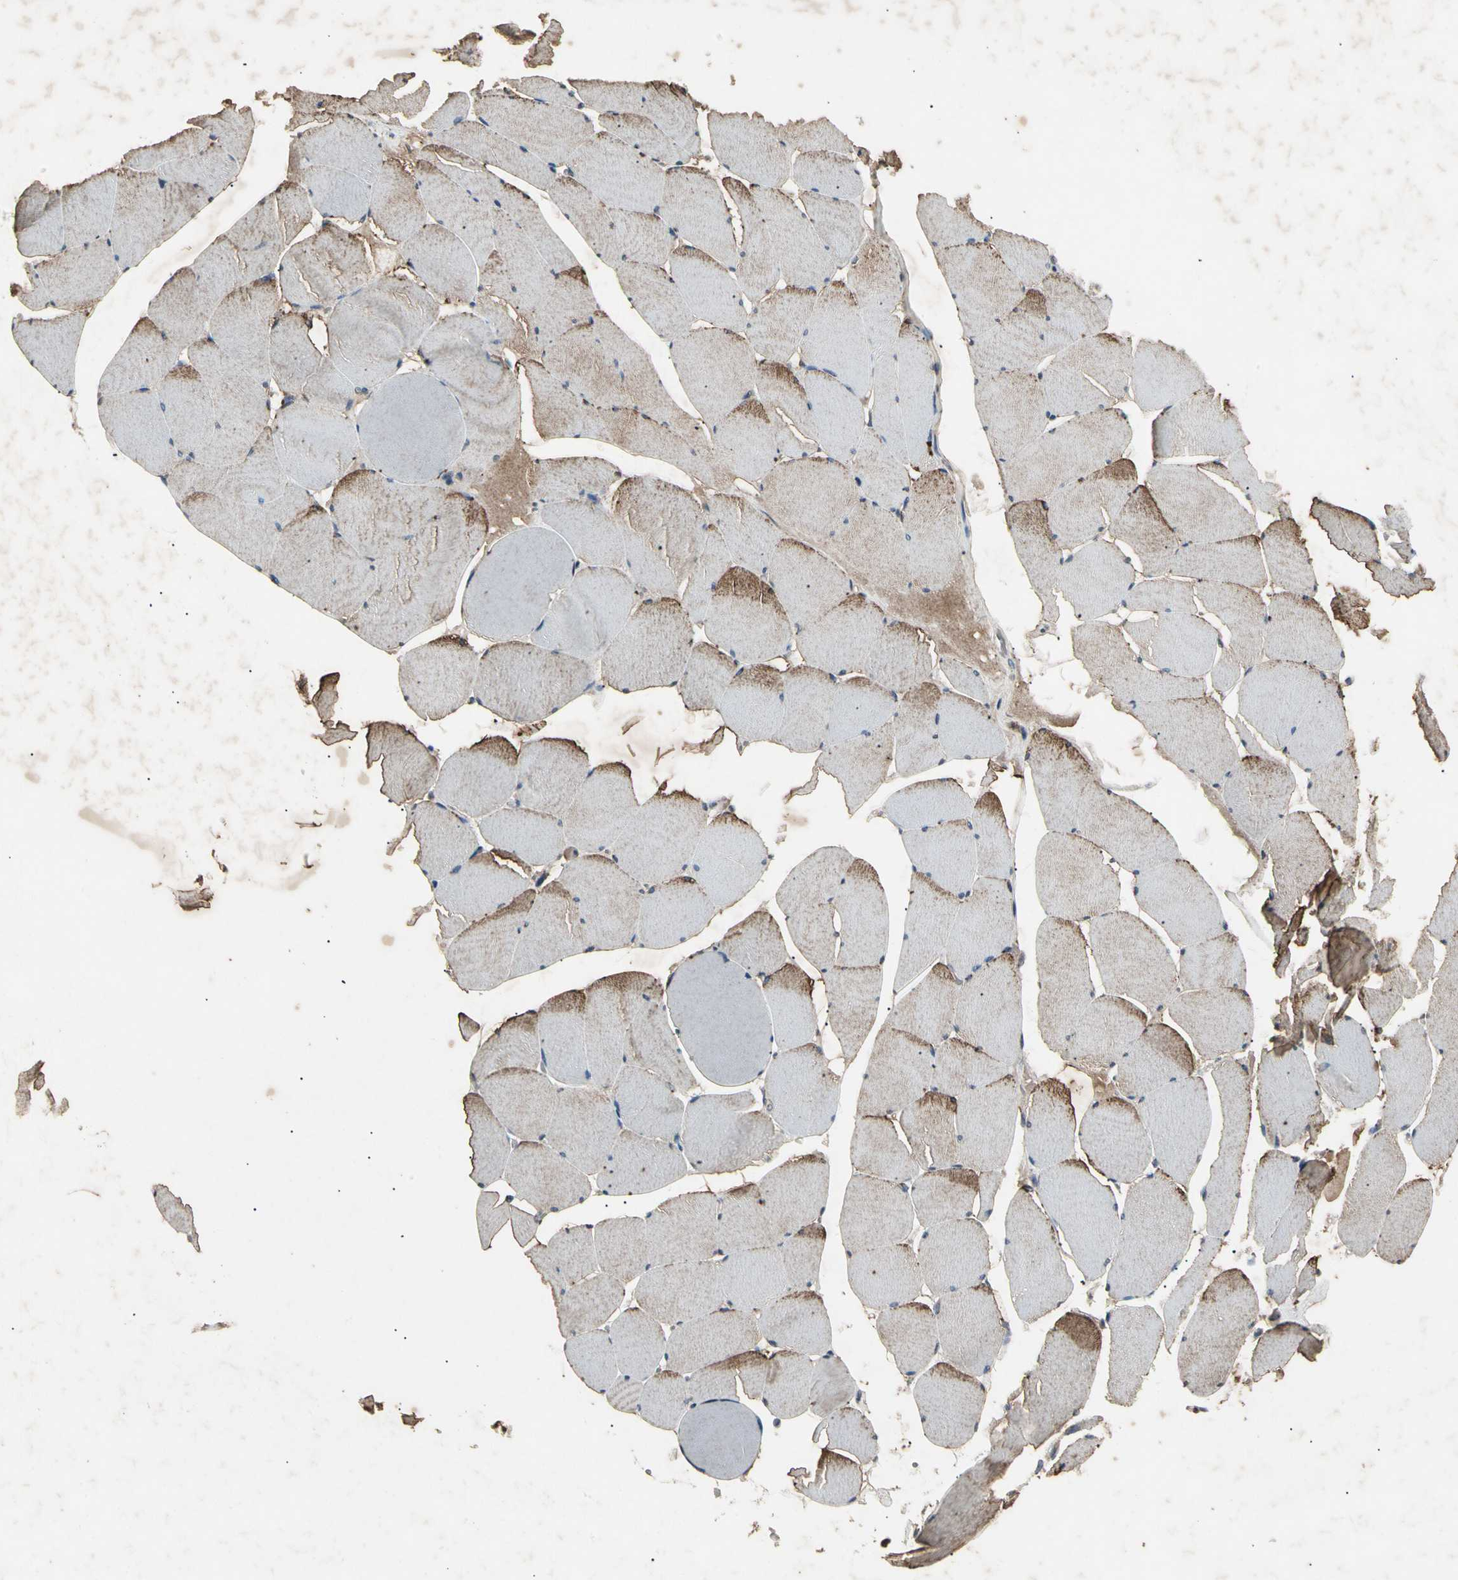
{"staining": {"intensity": "weak", "quantity": "25%-75%", "location": "cytoplasmic/membranous"}, "tissue": "skeletal muscle", "cell_type": "Myocytes", "image_type": "normal", "snomed": [{"axis": "morphology", "description": "Normal tissue, NOS"}, {"axis": "topography", "description": "Skeletal muscle"}, {"axis": "topography", "description": "Salivary gland"}], "caption": "Skeletal muscle stained with immunohistochemistry (IHC) displays weak cytoplasmic/membranous staining in approximately 25%-75% of myocytes.", "gene": "CP", "patient": {"sex": "male", "age": 62}}